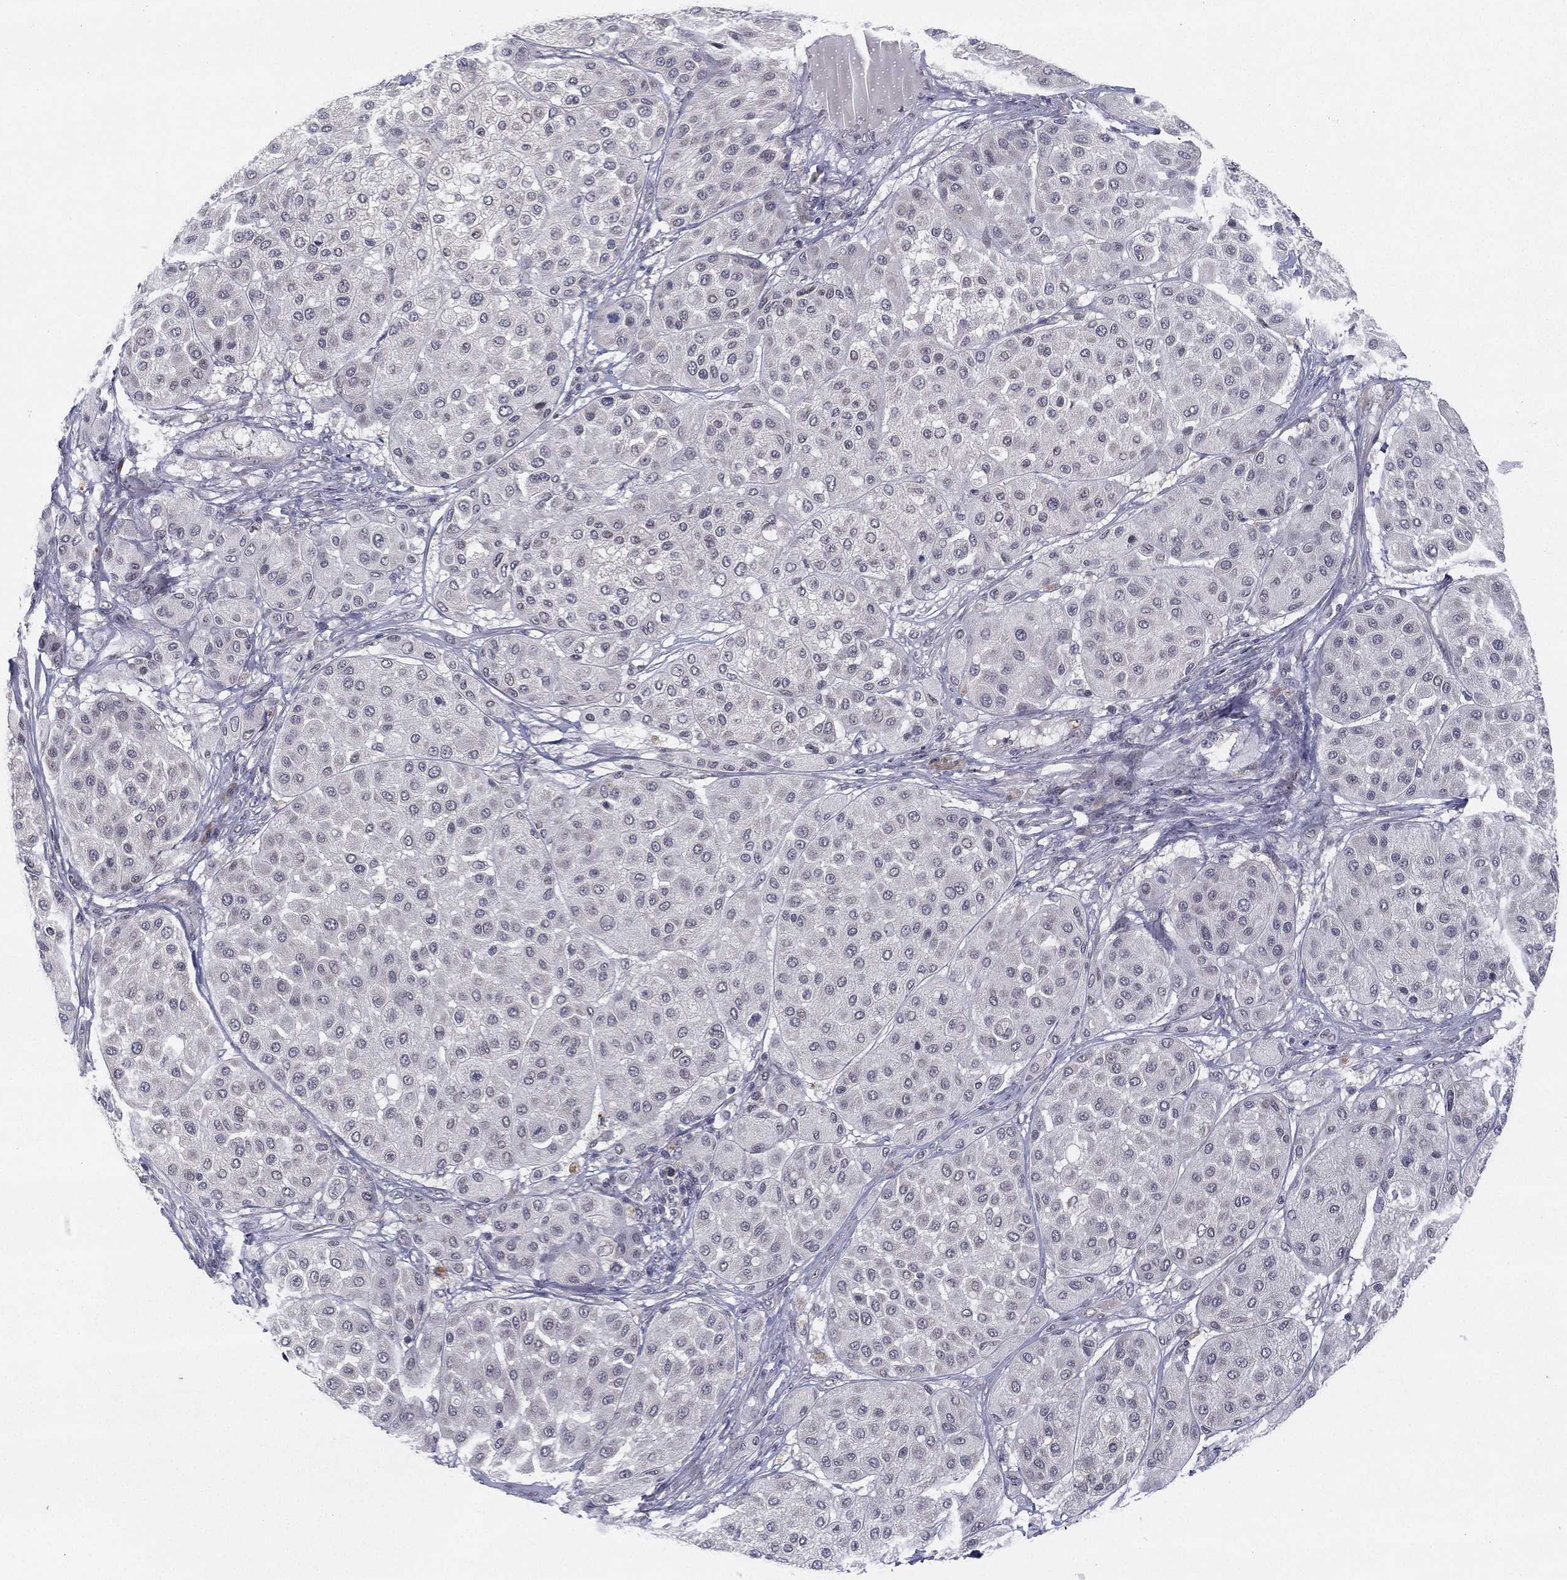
{"staining": {"intensity": "negative", "quantity": "none", "location": "none"}, "tissue": "melanoma", "cell_type": "Tumor cells", "image_type": "cancer", "snomed": [{"axis": "morphology", "description": "Malignant melanoma, Metastatic site"}, {"axis": "topography", "description": "Smooth muscle"}], "caption": "IHC of human malignant melanoma (metastatic site) demonstrates no positivity in tumor cells. The staining is performed using DAB (3,3'-diaminobenzidine) brown chromogen with nuclei counter-stained in using hematoxylin.", "gene": "MS4A8", "patient": {"sex": "male", "age": 41}}